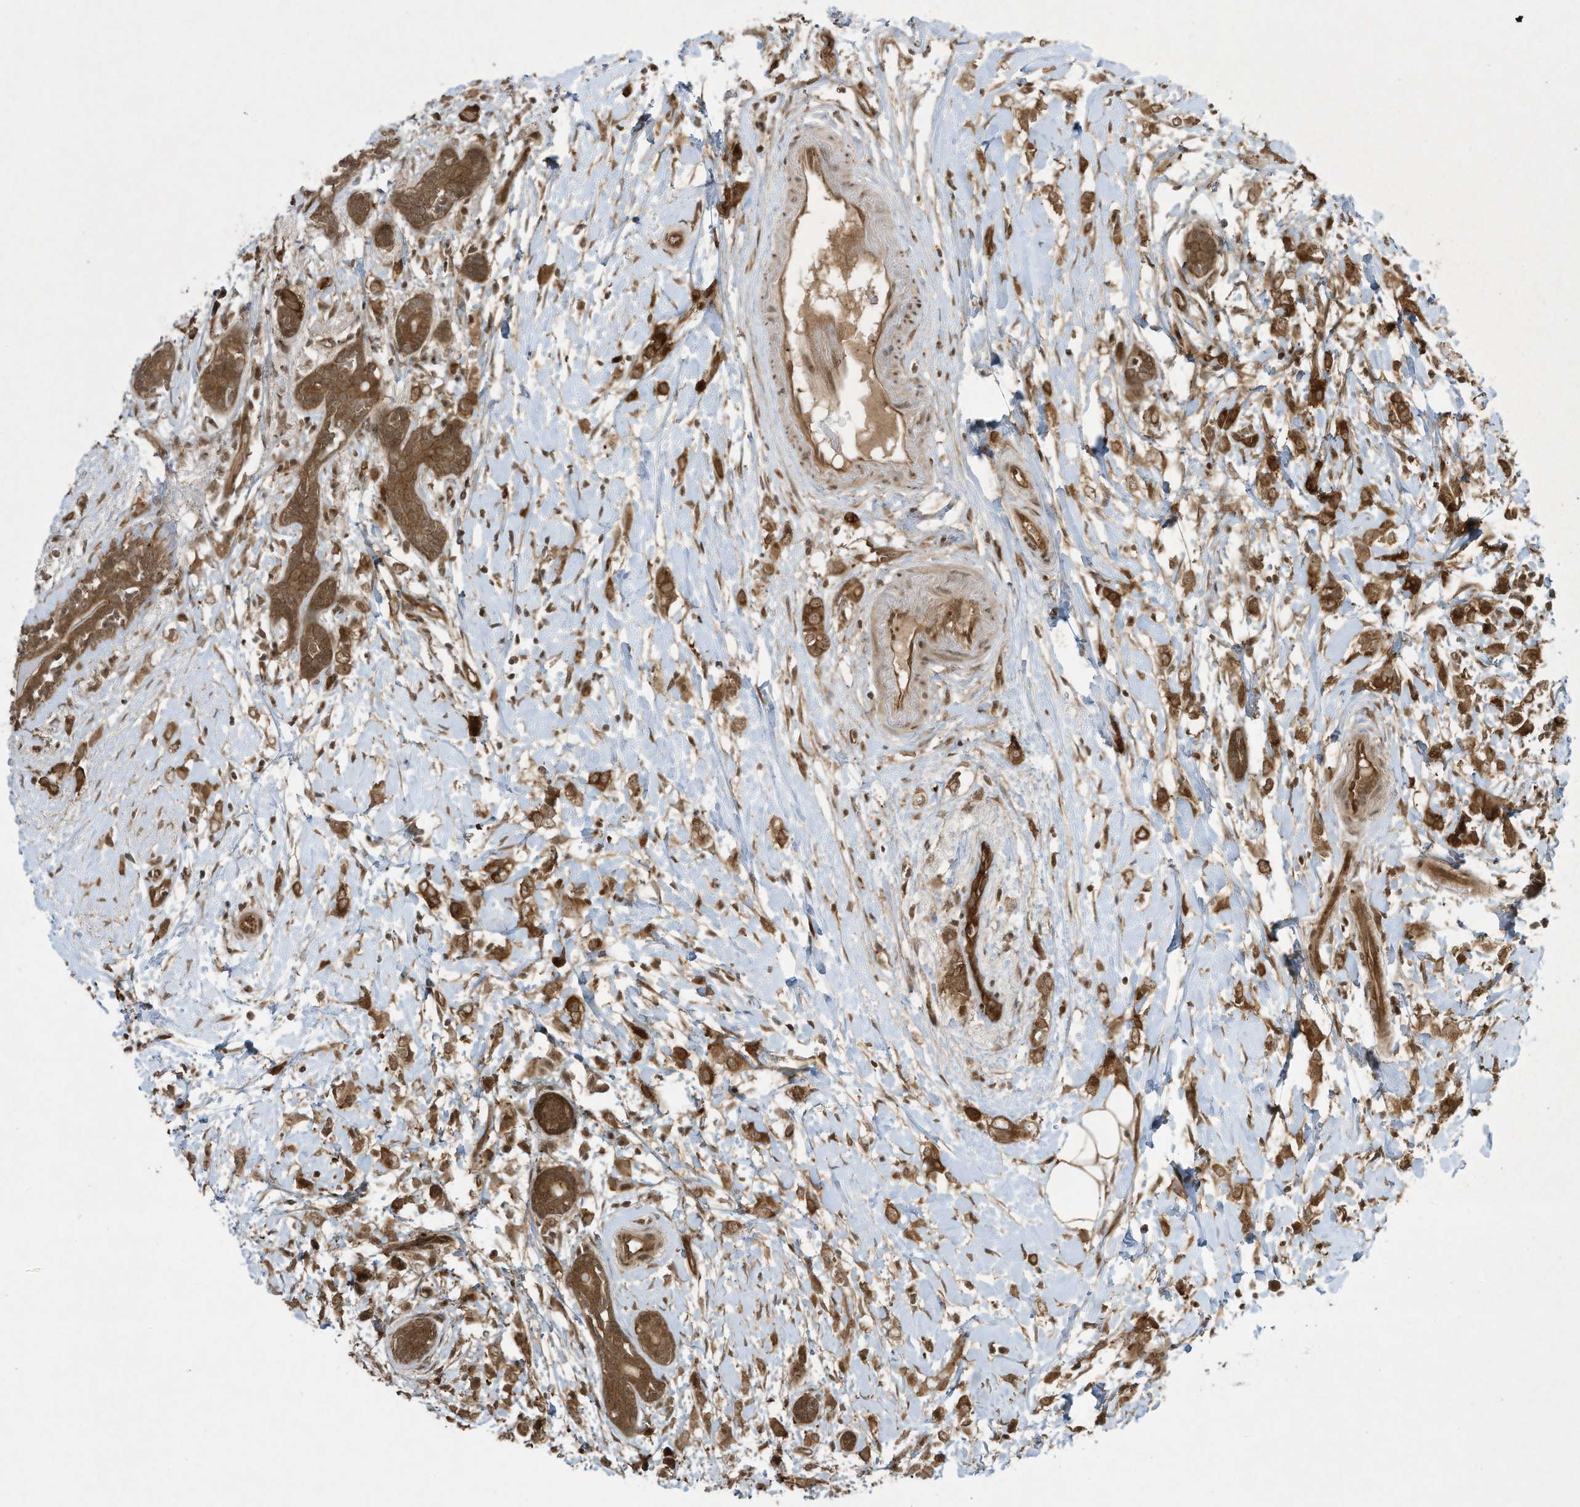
{"staining": {"intensity": "moderate", "quantity": ">75%", "location": "cytoplasmic/membranous,nuclear"}, "tissue": "breast cancer", "cell_type": "Tumor cells", "image_type": "cancer", "snomed": [{"axis": "morphology", "description": "Normal tissue, NOS"}, {"axis": "morphology", "description": "Lobular carcinoma"}, {"axis": "topography", "description": "Breast"}], "caption": "Human breast cancer (lobular carcinoma) stained for a protein (brown) reveals moderate cytoplasmic/membranous and nuclear positive expression in approximately >75% of tumor cells.", "gene": "CERT1", "patient": {"sex": "female", "age": 47}}